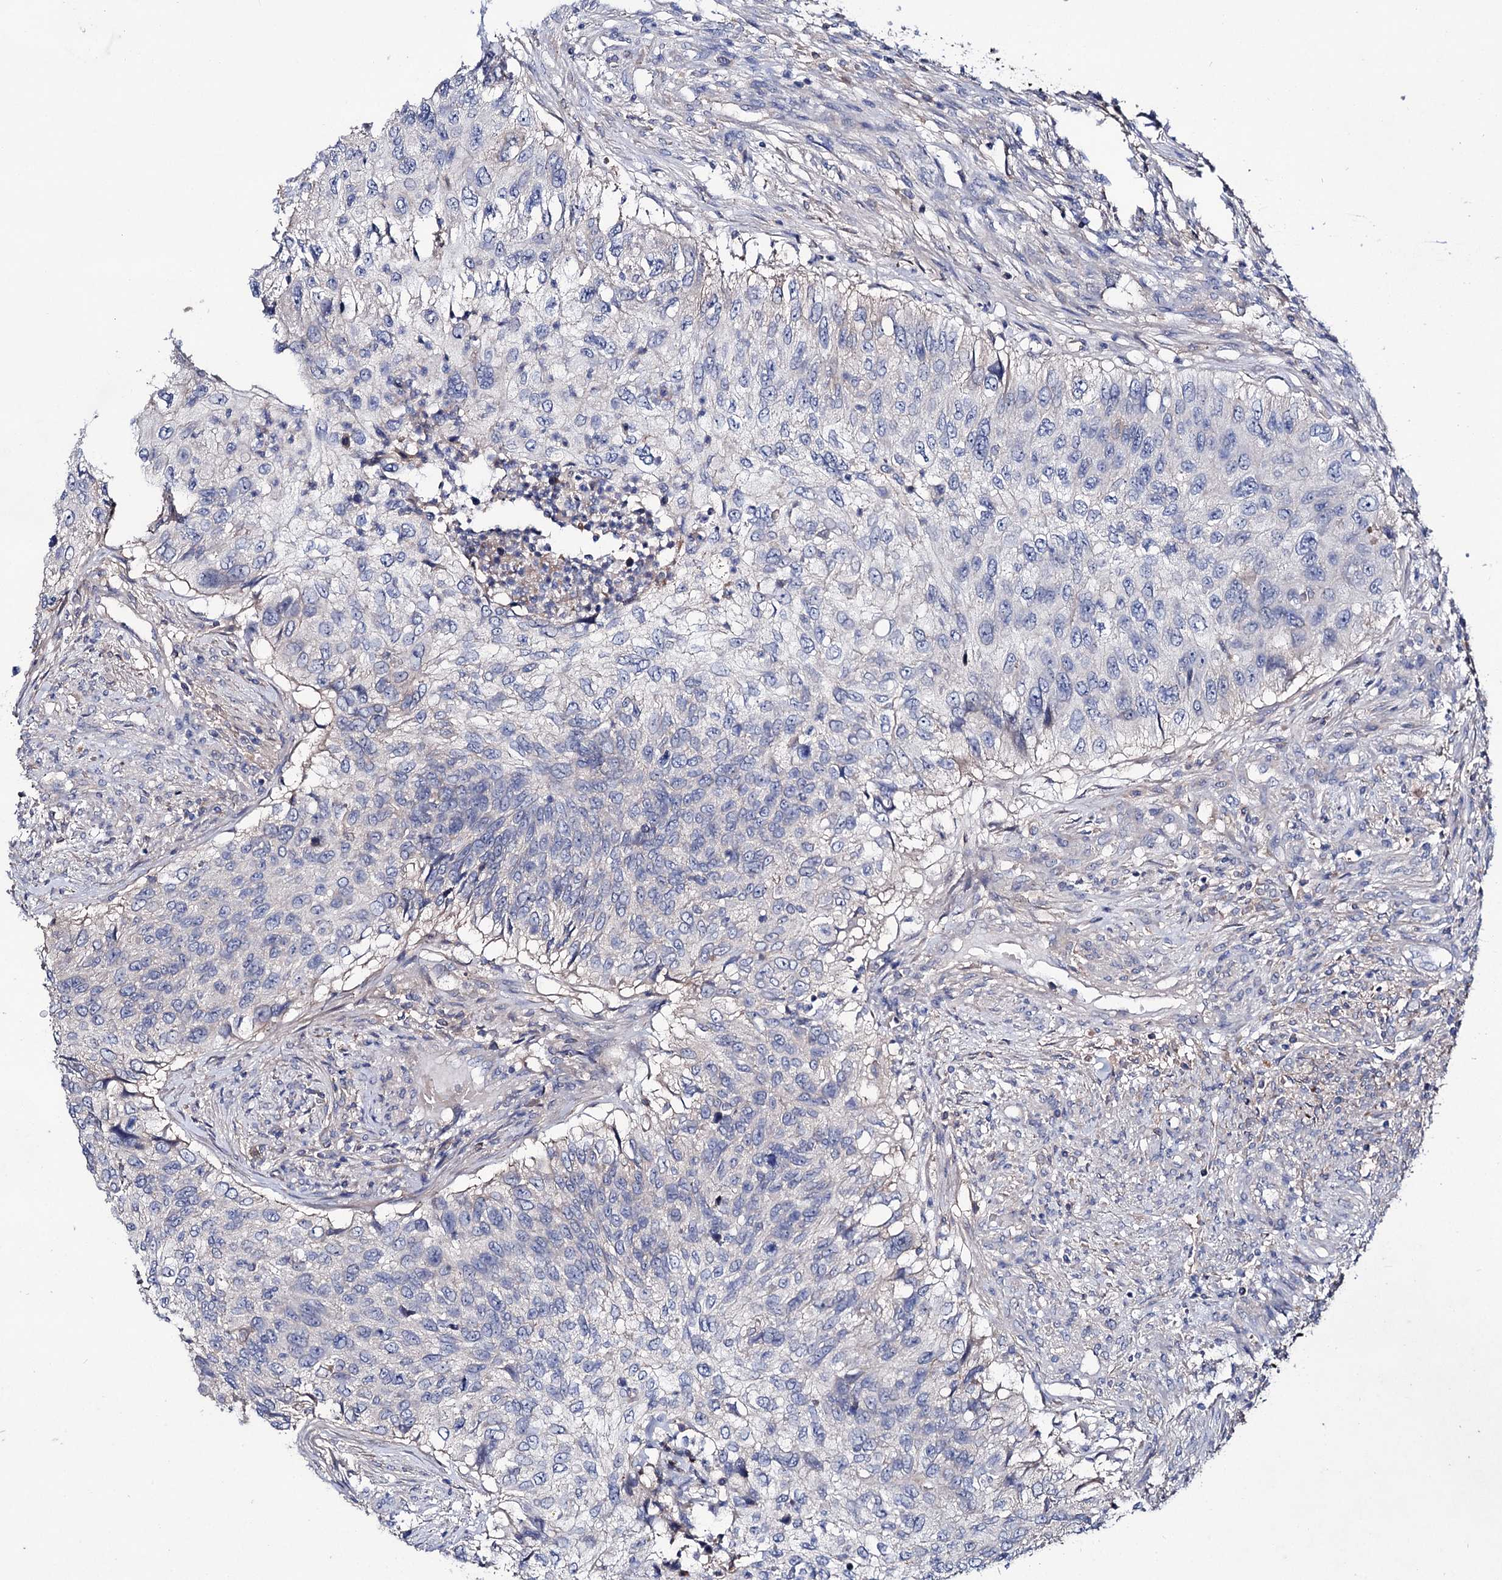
{"staining": {"intensity": "negative", "quantity": "none", "location": "none"}, "tissue": "urothelial cancer", "cell_type": "Tumor cells", "image_type": "cancer", "snomed": [{"axis": "morphology", "description": "Urothelial carcinoma, High grade"}, {"axis": "topography", "description": "Urinary bladder"}], "caption": "IHC of human urothelial cancer displays no expression in tumor cells.", "gene": "PPP1R32", "patient": {"sex": "female", "age": 60}}